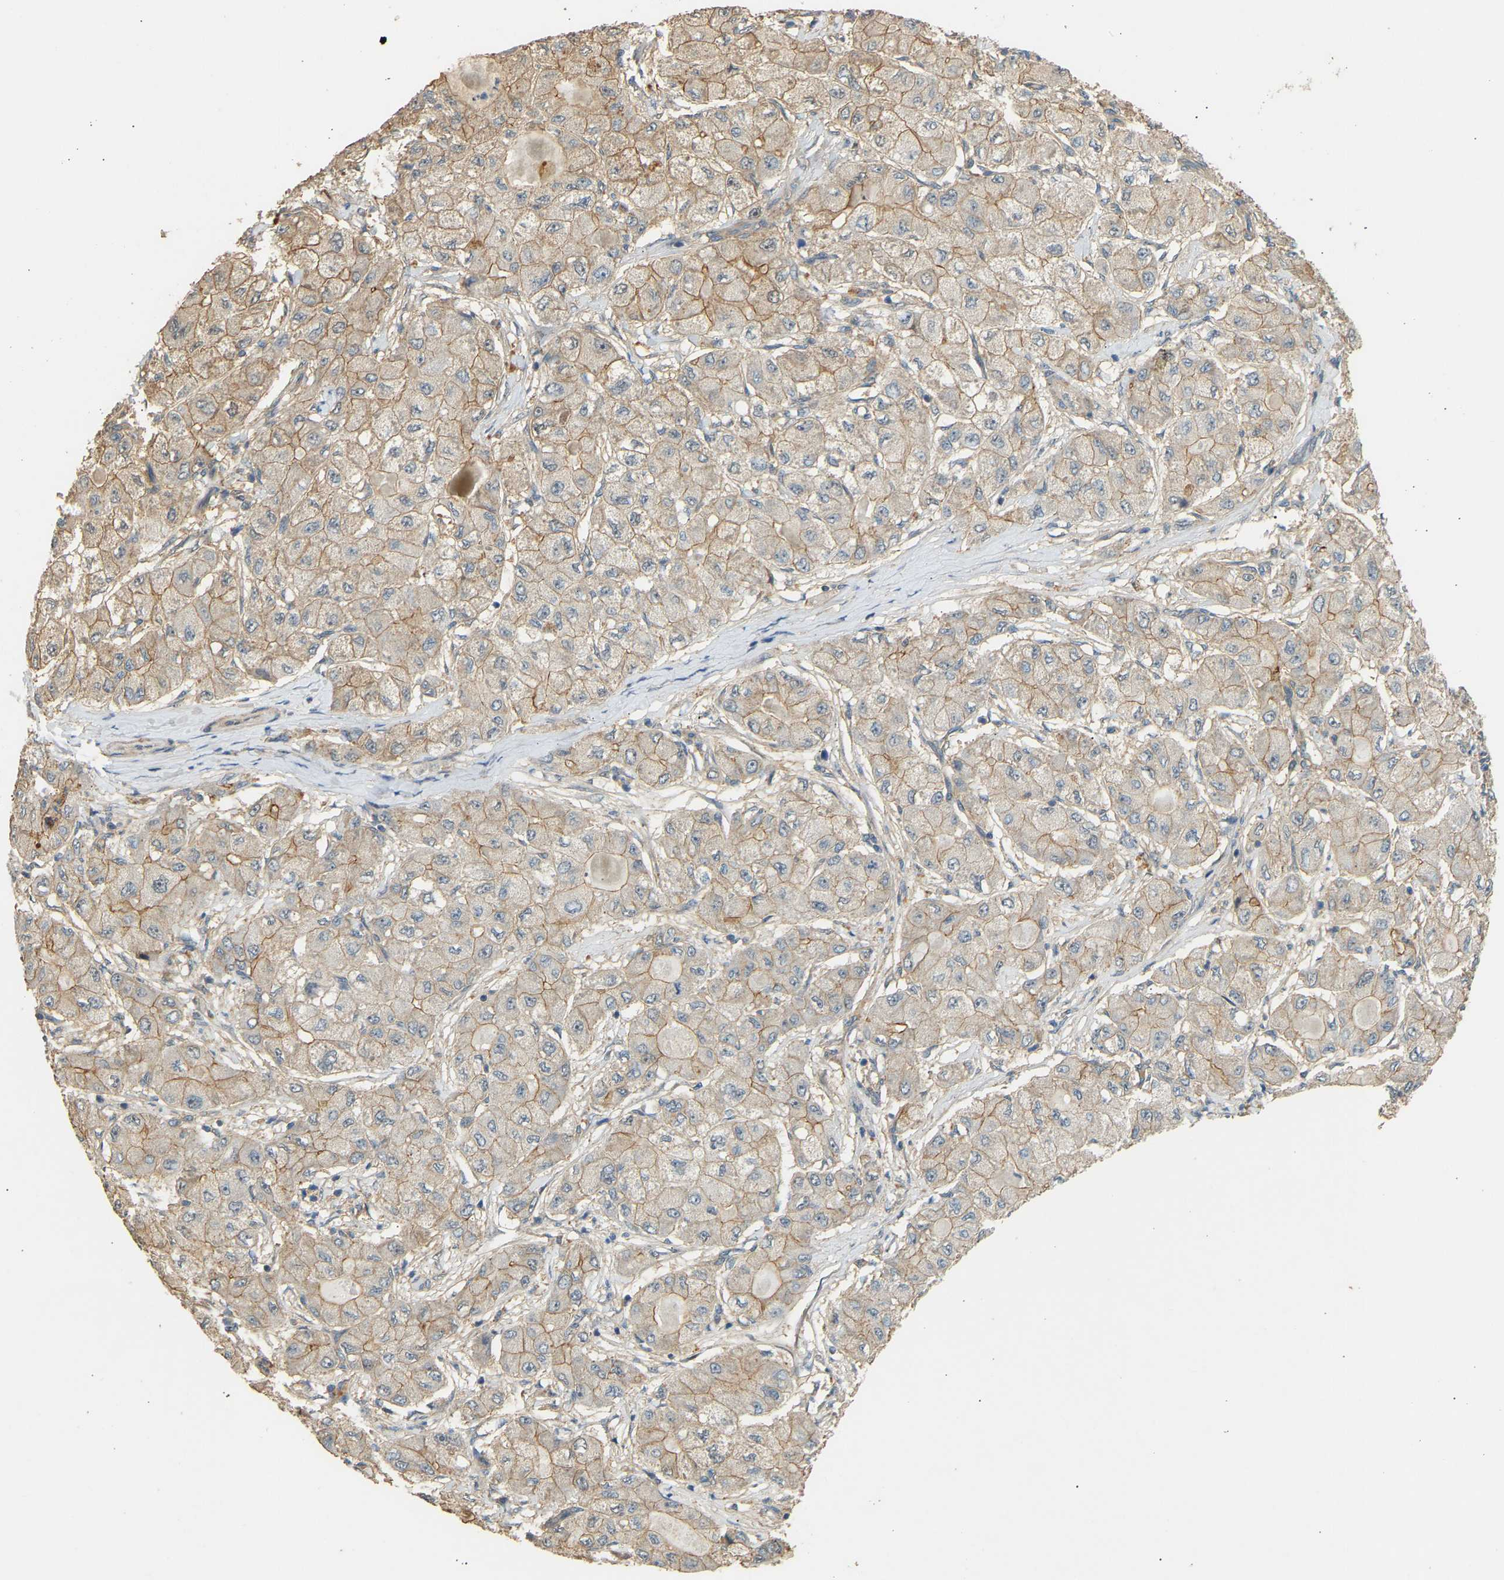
{"staining": {"intensity": "weak", "quantity": ">75%", "location": "cytoplasmic/membranous"}, "tissue": "liver cancer", "cell_type": "Tumor cells", "image_type": "cancer", "snomed": [{"axis": "morphology", "description": "Carcinoma, Hepatocellular, NOS"}, {"axis": "topography", "description": "Liver"}], "caption": "Tumor cells exhibit low levels of weak cytoplasmic/membranous staining in about >75% of cells in human liver hepatocellular carcinoma.", "gene": "RGL1", "patient": {"sex": "male", "age": 80}}